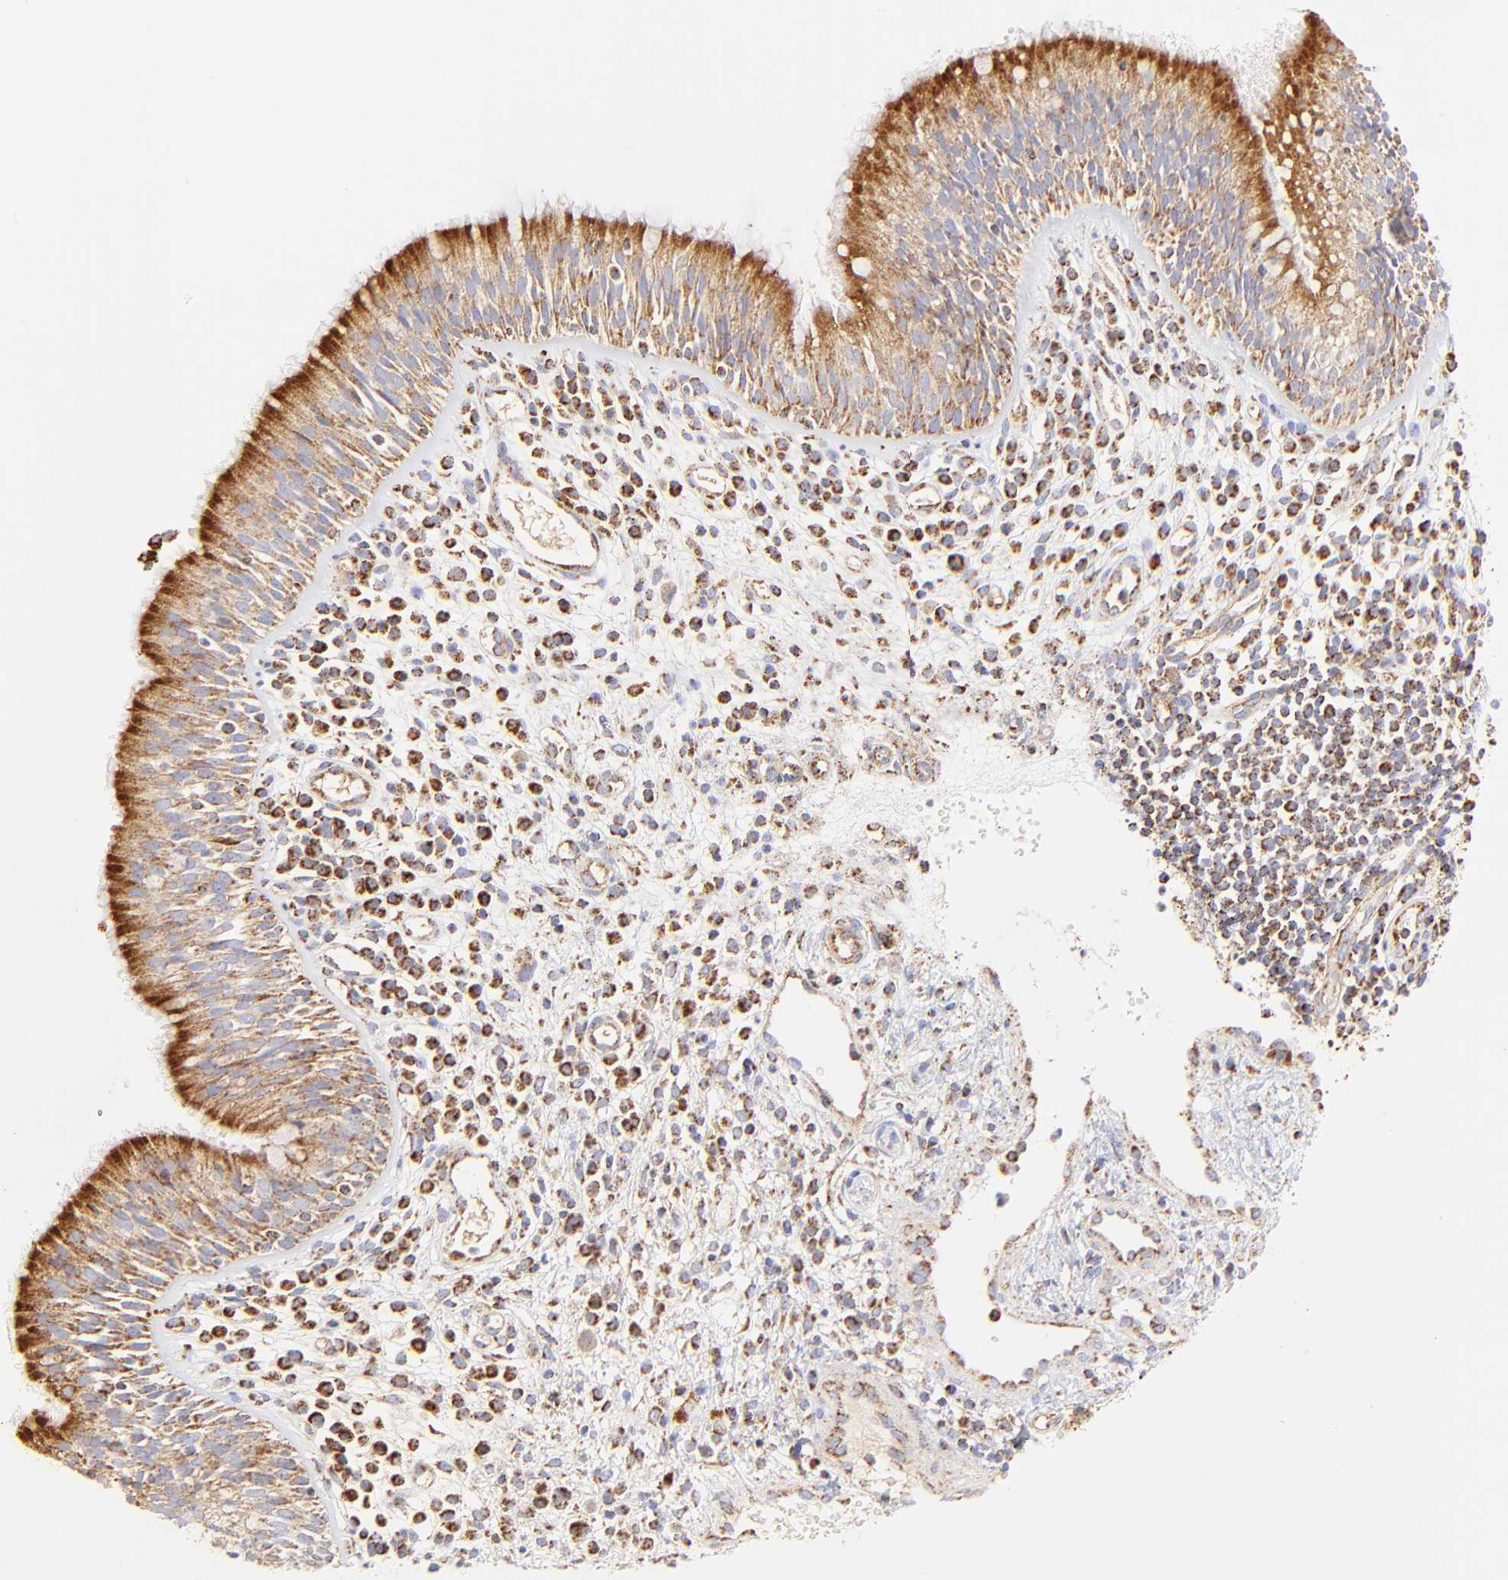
{"staining": {"intensity": "moderate", "quantity": ">75%", "location": "cytoplasmic/membranous"}, "tissue": "nasopharynx", "cell_type": "Respiratory epithelial cells", "image_type": "normal", "snomed": [{"axis": "morphology", "description": "Normal tissue, NOS"}, {"axis": "morphology", "description": "Inflammation, NOS"}, {"axis": "morphology", "description": "Malignant melanoma, Metastatic site"}, {"axis": "topography", "description": "Nasopharynx"}], "caption": "Brown immunohistochemical staining in unremarkable nasopharynx shows moderate cytoplasmic/membranous positivity in approximately >75% of respiratory epithelial cells.", "gene": "ECH1", "patient": {"sex": "female", "age": 55}}